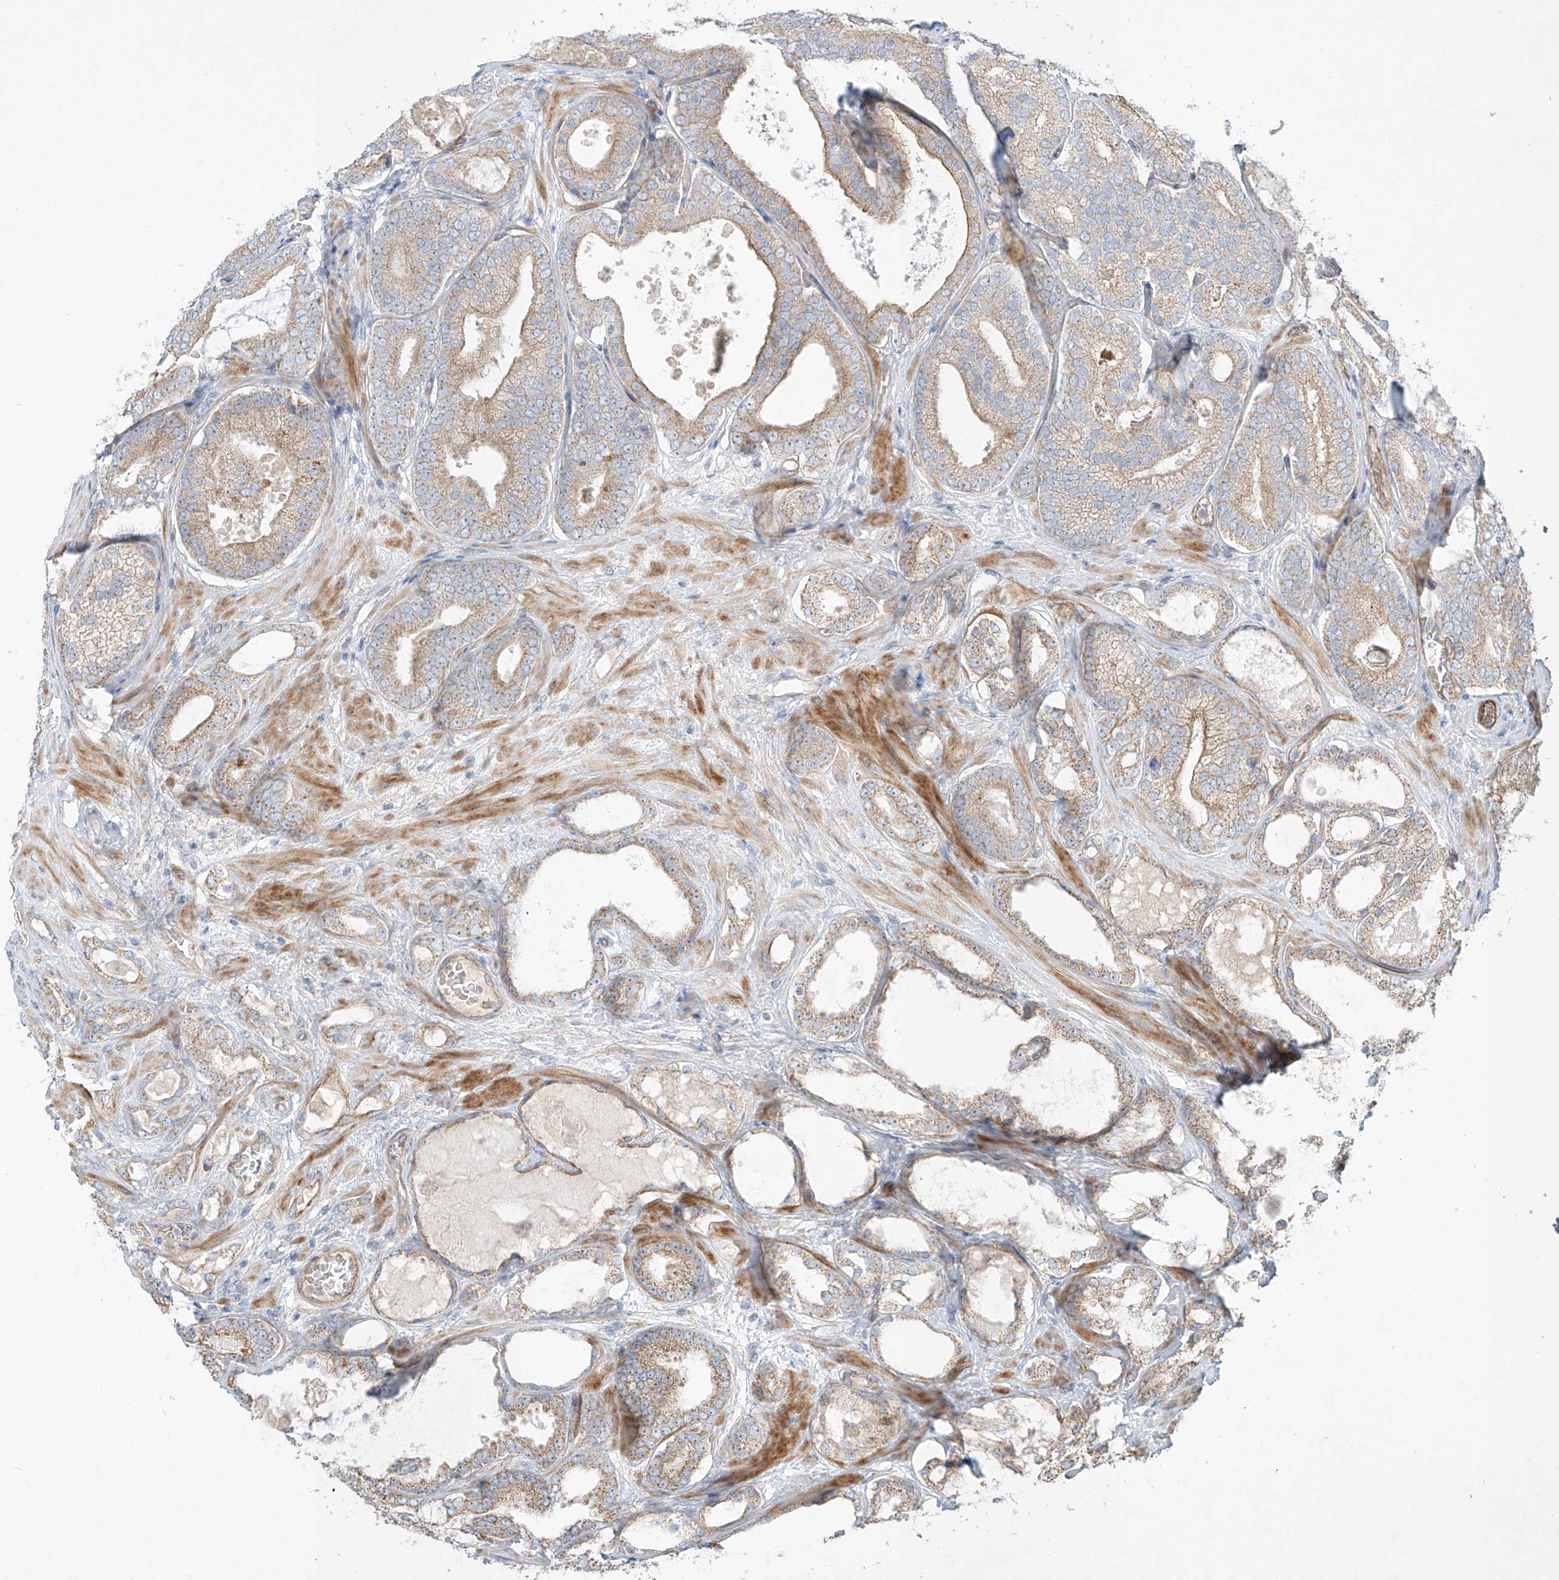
{"staining": {"intensity": "weak", "quantity": ">75%", "location": "cytoplasmic/membranous"}, "tissue": "prostate cancer", "cell_type": "Tumor cells", "image_type": "cancer", "snomed": [{"axis": "morphology", "description": "Adenocarcinoma, High grade"}, {"axis": "topography", "description": "Prostate"}], "caption": "Tumor cells reveal low levels of weak cytoplasmic/membranous staining in approximately >75% of cells in human prostate cancer. The staining was performed using DAB to visualize the protein expression in brown, while the nuclei were stained in blue with hematoxylin (Magnification: 20x).", "gene": "AJM1", "patient": {"sex": "male", "age": 60}}